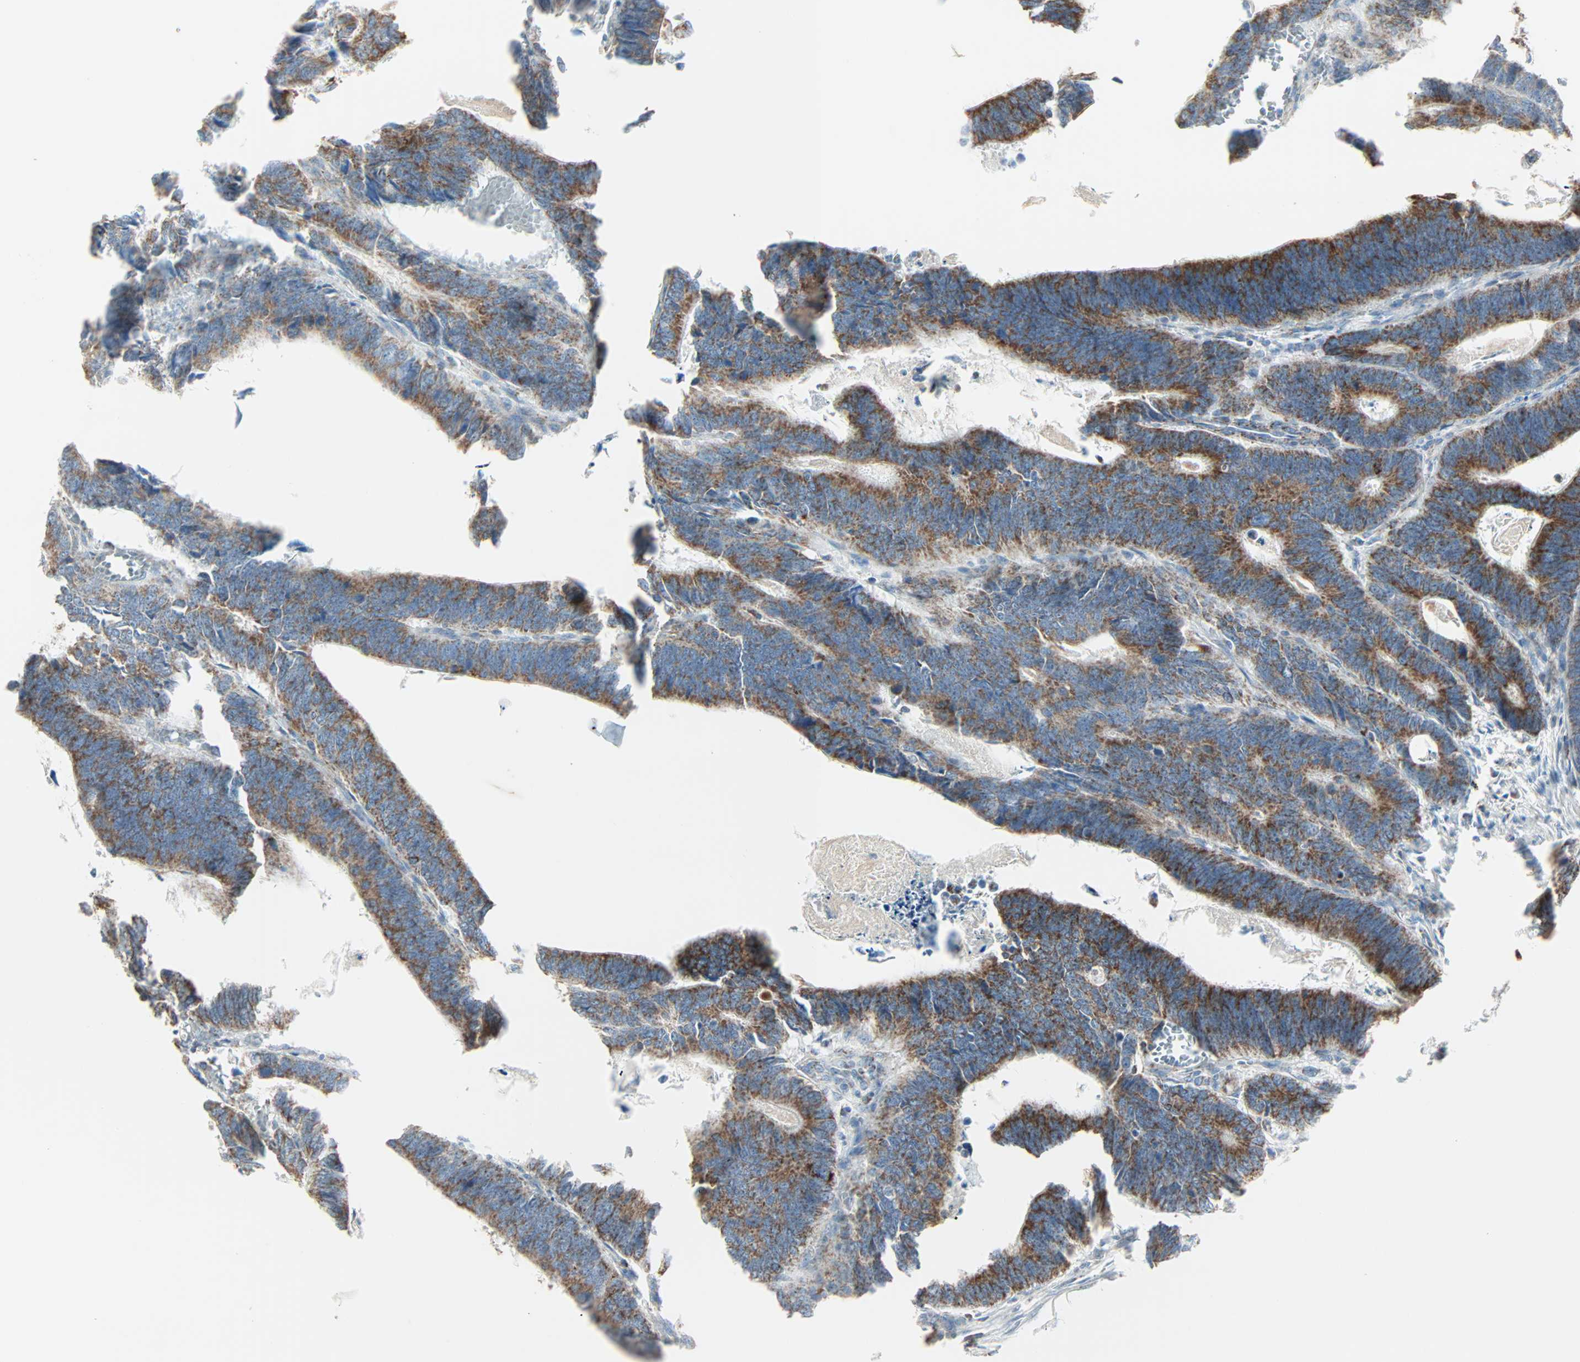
{"staining": {"intensity": "moderate", "quantity": ">75%", "location": "cytoplasmic/membranous"}, "tissue": "colorectal cancer", "cell_type": "Tumor cells", "image_type": "cancer", "snomed": [{"axis": "morphology", "description": "Adenocarcinoma, NOS"}, {"axis": "topography", "description": "Colon"}], "caption": "Moderate cytoplasmic/membranous staining is appreciated in about >75% of tumor cells in colorectal adenocarcinoma.", "gene": "IDH2", "patient": {"sex": "male", "age": 72}}